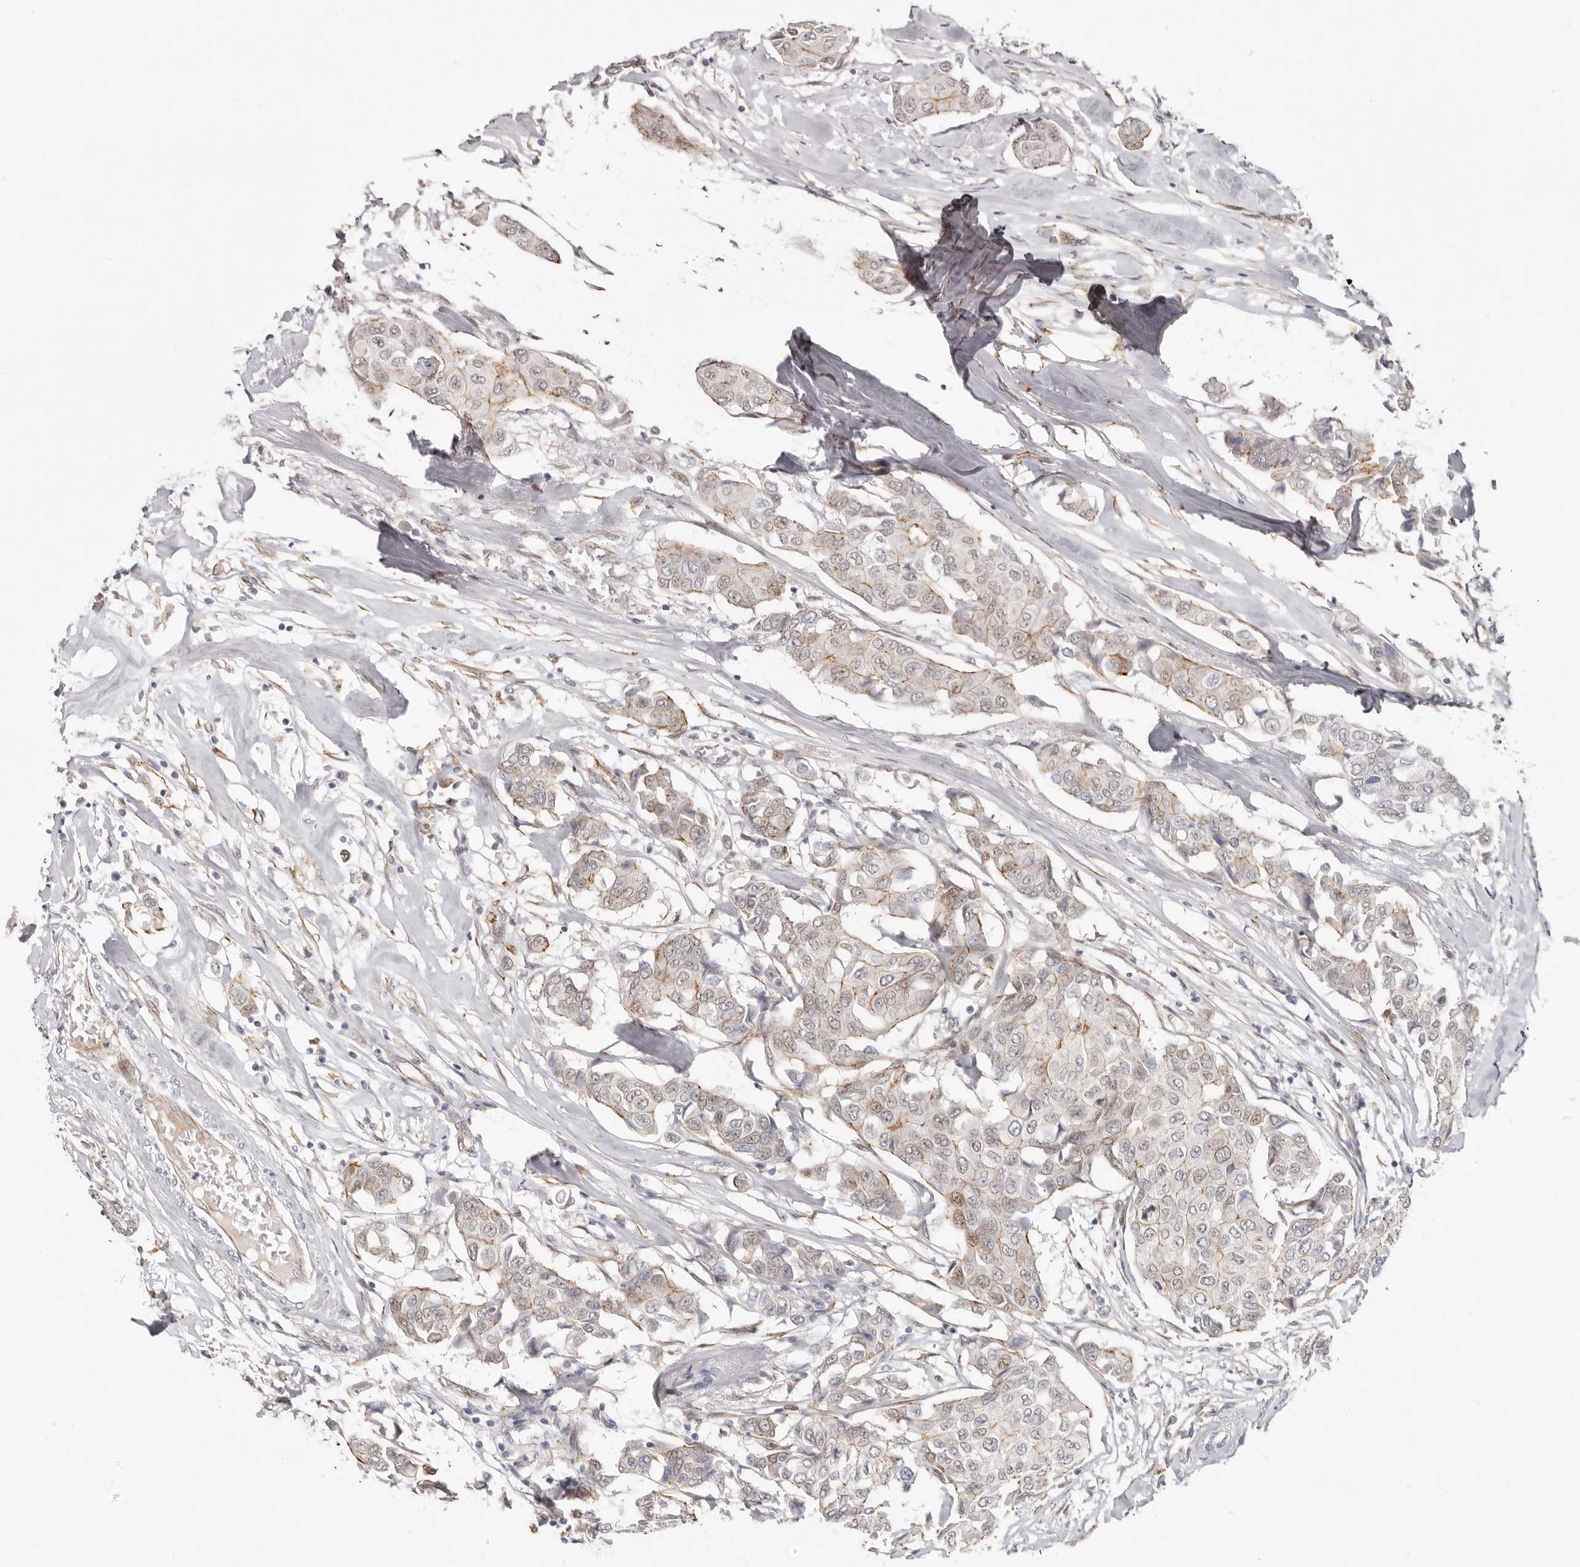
{"staining": {"intensity": "weak", "quantity": "<25%", "location": "cytoplasmic/membranous"}, "tissue": "breast cancer", "cell_type": "Tumor cells", "image_type": "cancer", "snomed": [{"axis": "morphology", "description": "Duct carcinoma"}, {"axis": "topography", "description": "Breast"}], "caption": "High power microscopy micrograph of an immunohistochemistry photomicrograph of breast infiltrating ductal carcinoma, revealing no significant staining in tumor cells.", "gene": "SZT2", "patient": {"sex": "female", "age": 80}}